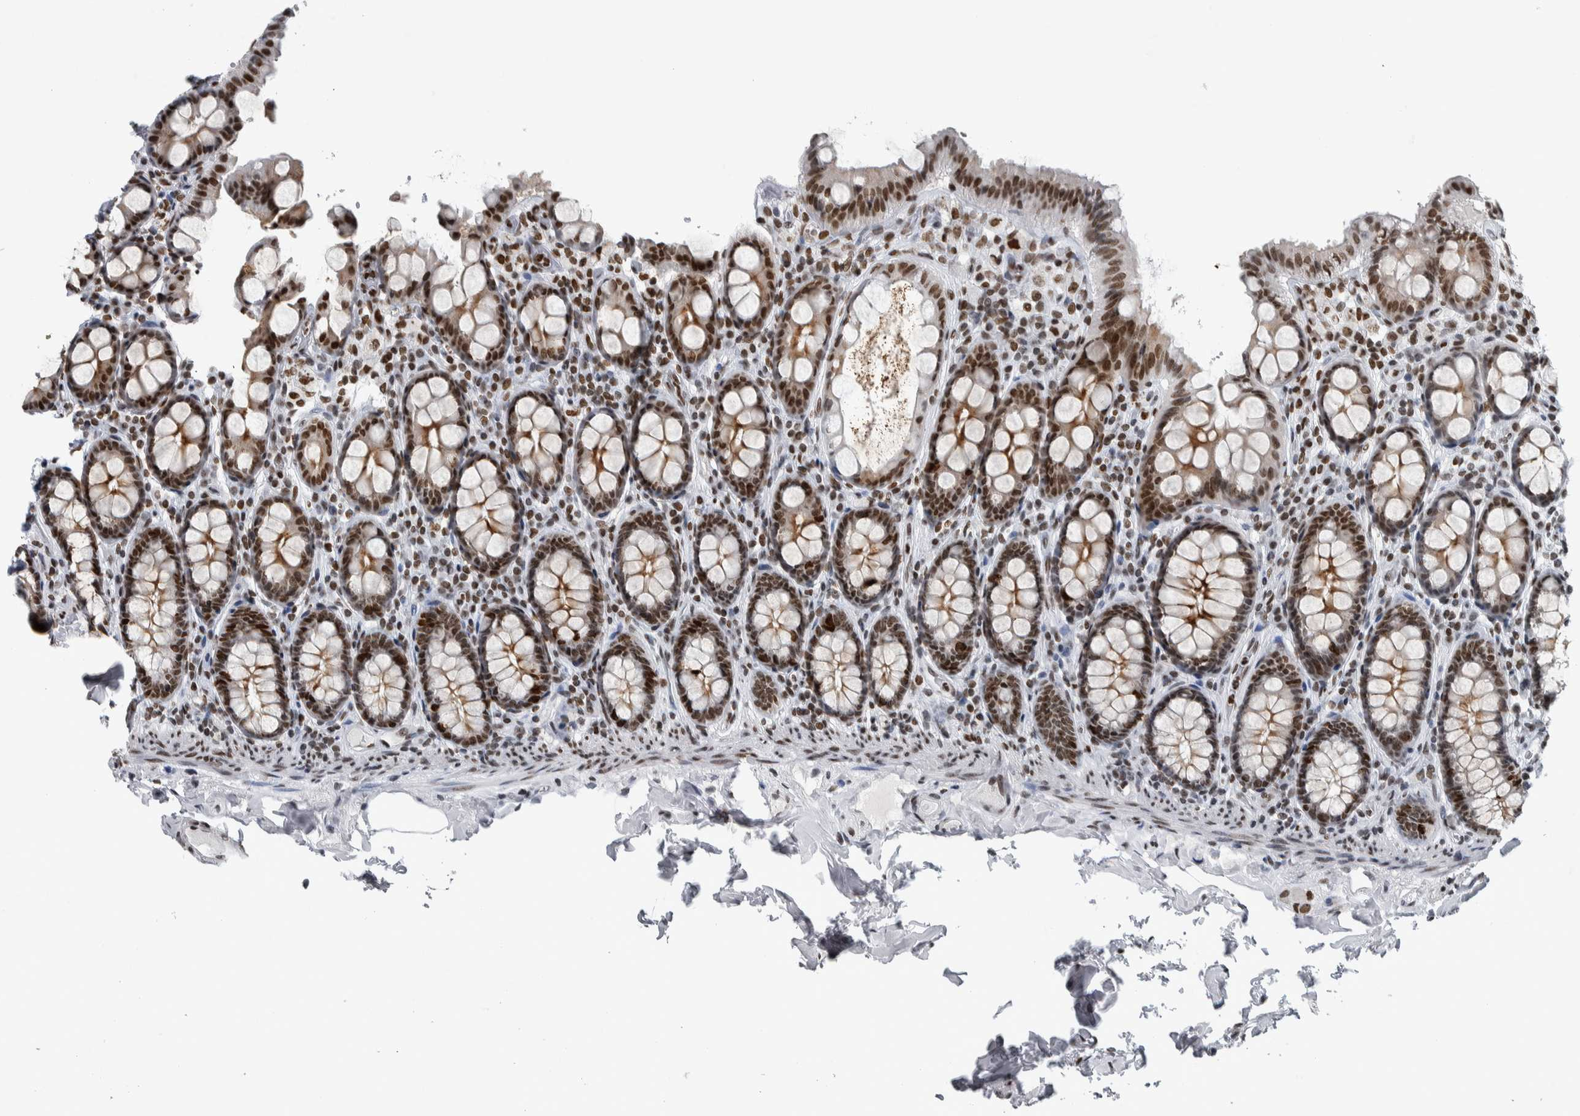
{"staining": {"intensity": "weak", "quantity": ">75%", "location": "nuclear"}, "tissue": "colon", "cell_type": "Endothelial cells", "image_type": "normal", "snomed": [{"axis": "morphology", "description": "Normal tissue, NOS"}, {"axis": "topography", "description": "Colon"}, {"axis": "topography", "description": "Peripheral nerve tissue"}], "caption": "High-magnification brightfield microscopy of normal colon stained with DAB (brown) and counterstained with hematoxylin (blue). endothelial cells exhibit weak nuclear expression is appreciated in about>75% of cells.", "gene": "TOP2B", "patient": {"sex": "female", "age": 61}}